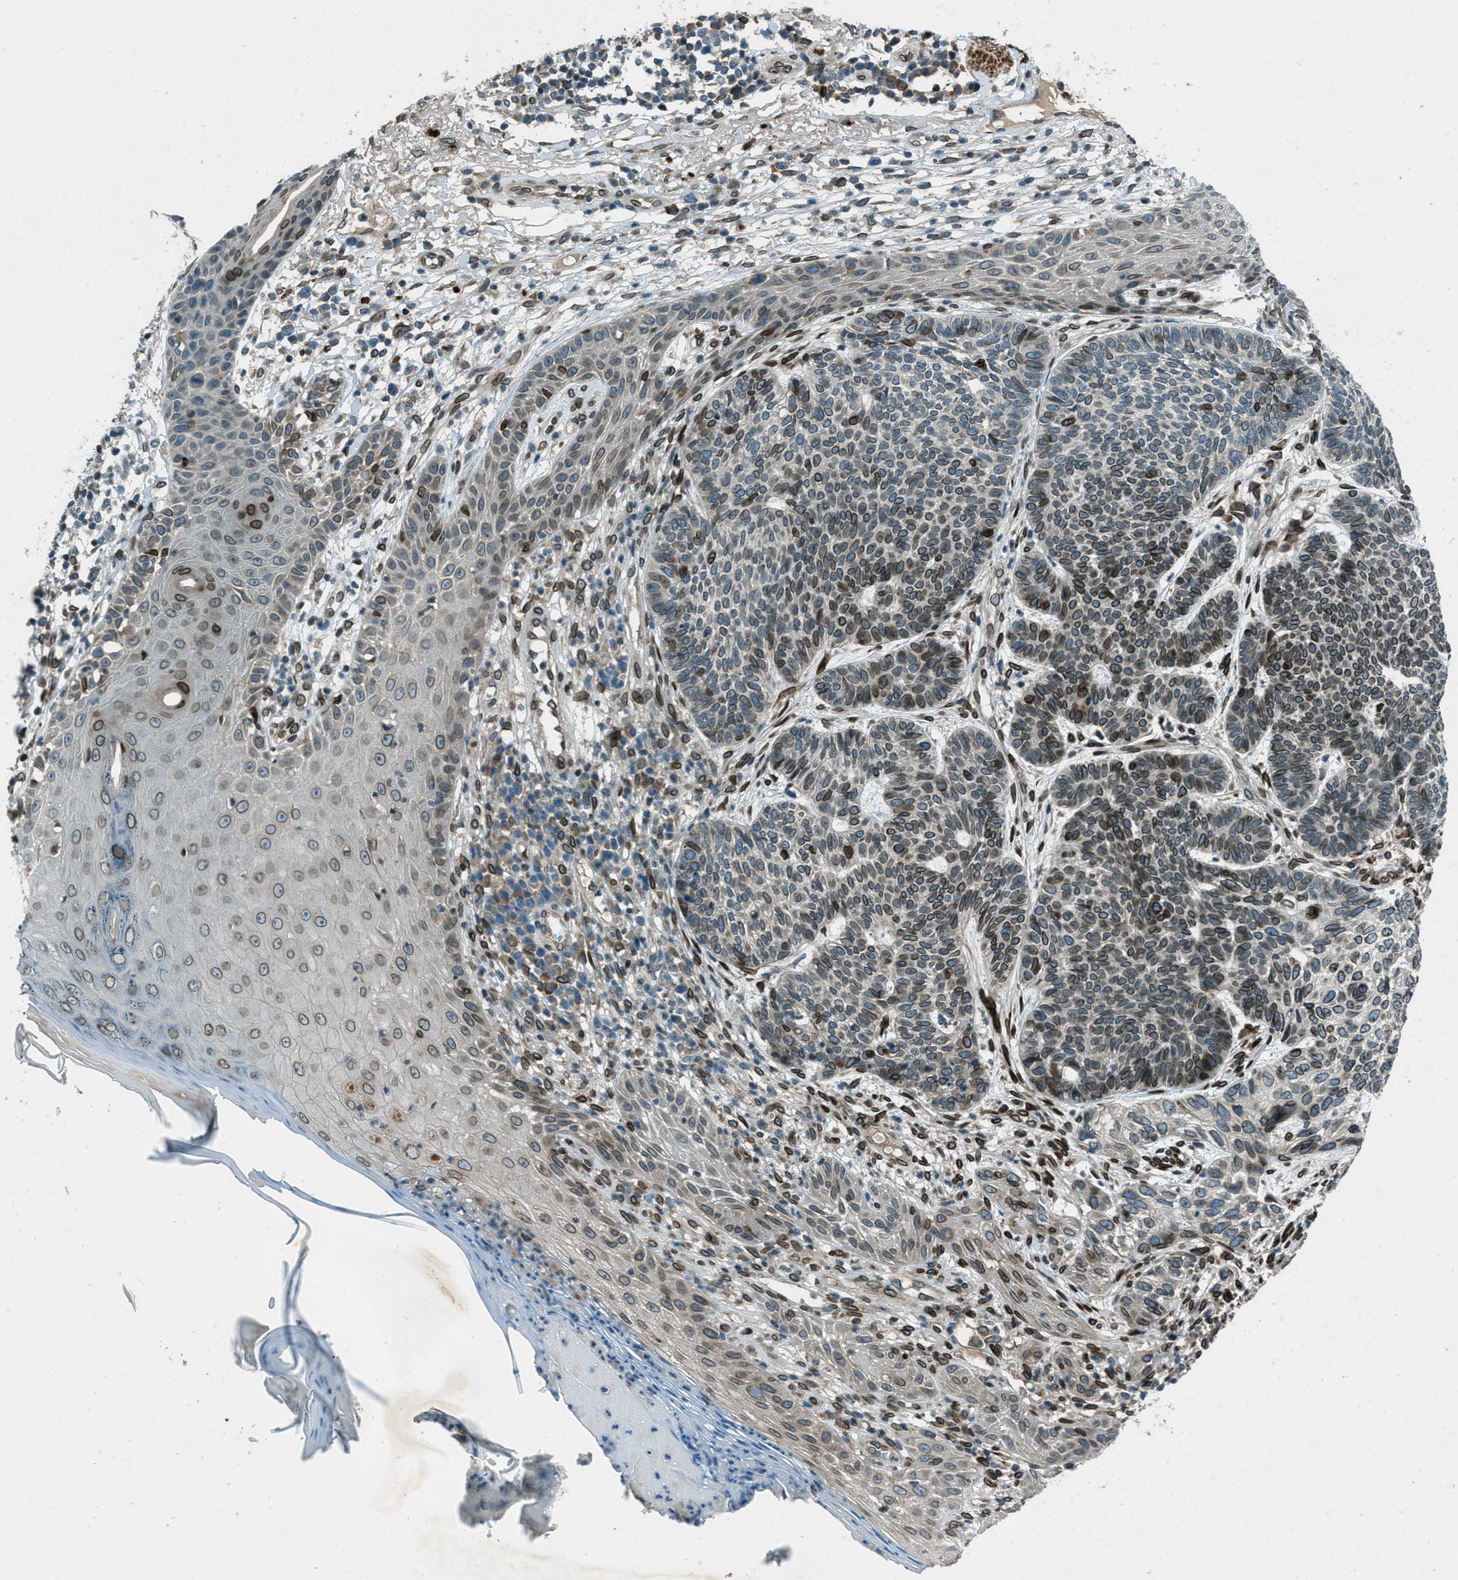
{"staining": {"intensity": "strong", "quantity": ">75%", "location": "cytoplasmic/membranous,nuclear"}, "tissue": "skin cancer", "cell_type": "Tumor cells", "image_type": "cancer", "snomed": [{"axis": "morphology", "description": "Normal tissue, NOS"}, {"axis": "morphology", "description": "Basal cell carcinoma"}, {"axis": "topography", "description": "Skin"}], "caption": "This is a histology image of immunohistochemistry staining of skin basal cell carcinoma, which shows strong staining in the cytoplasmic/membranous and nuclear of tumor cells.", "gene": "LEMD2", "patient": {"sex": "male", "age": 79}}